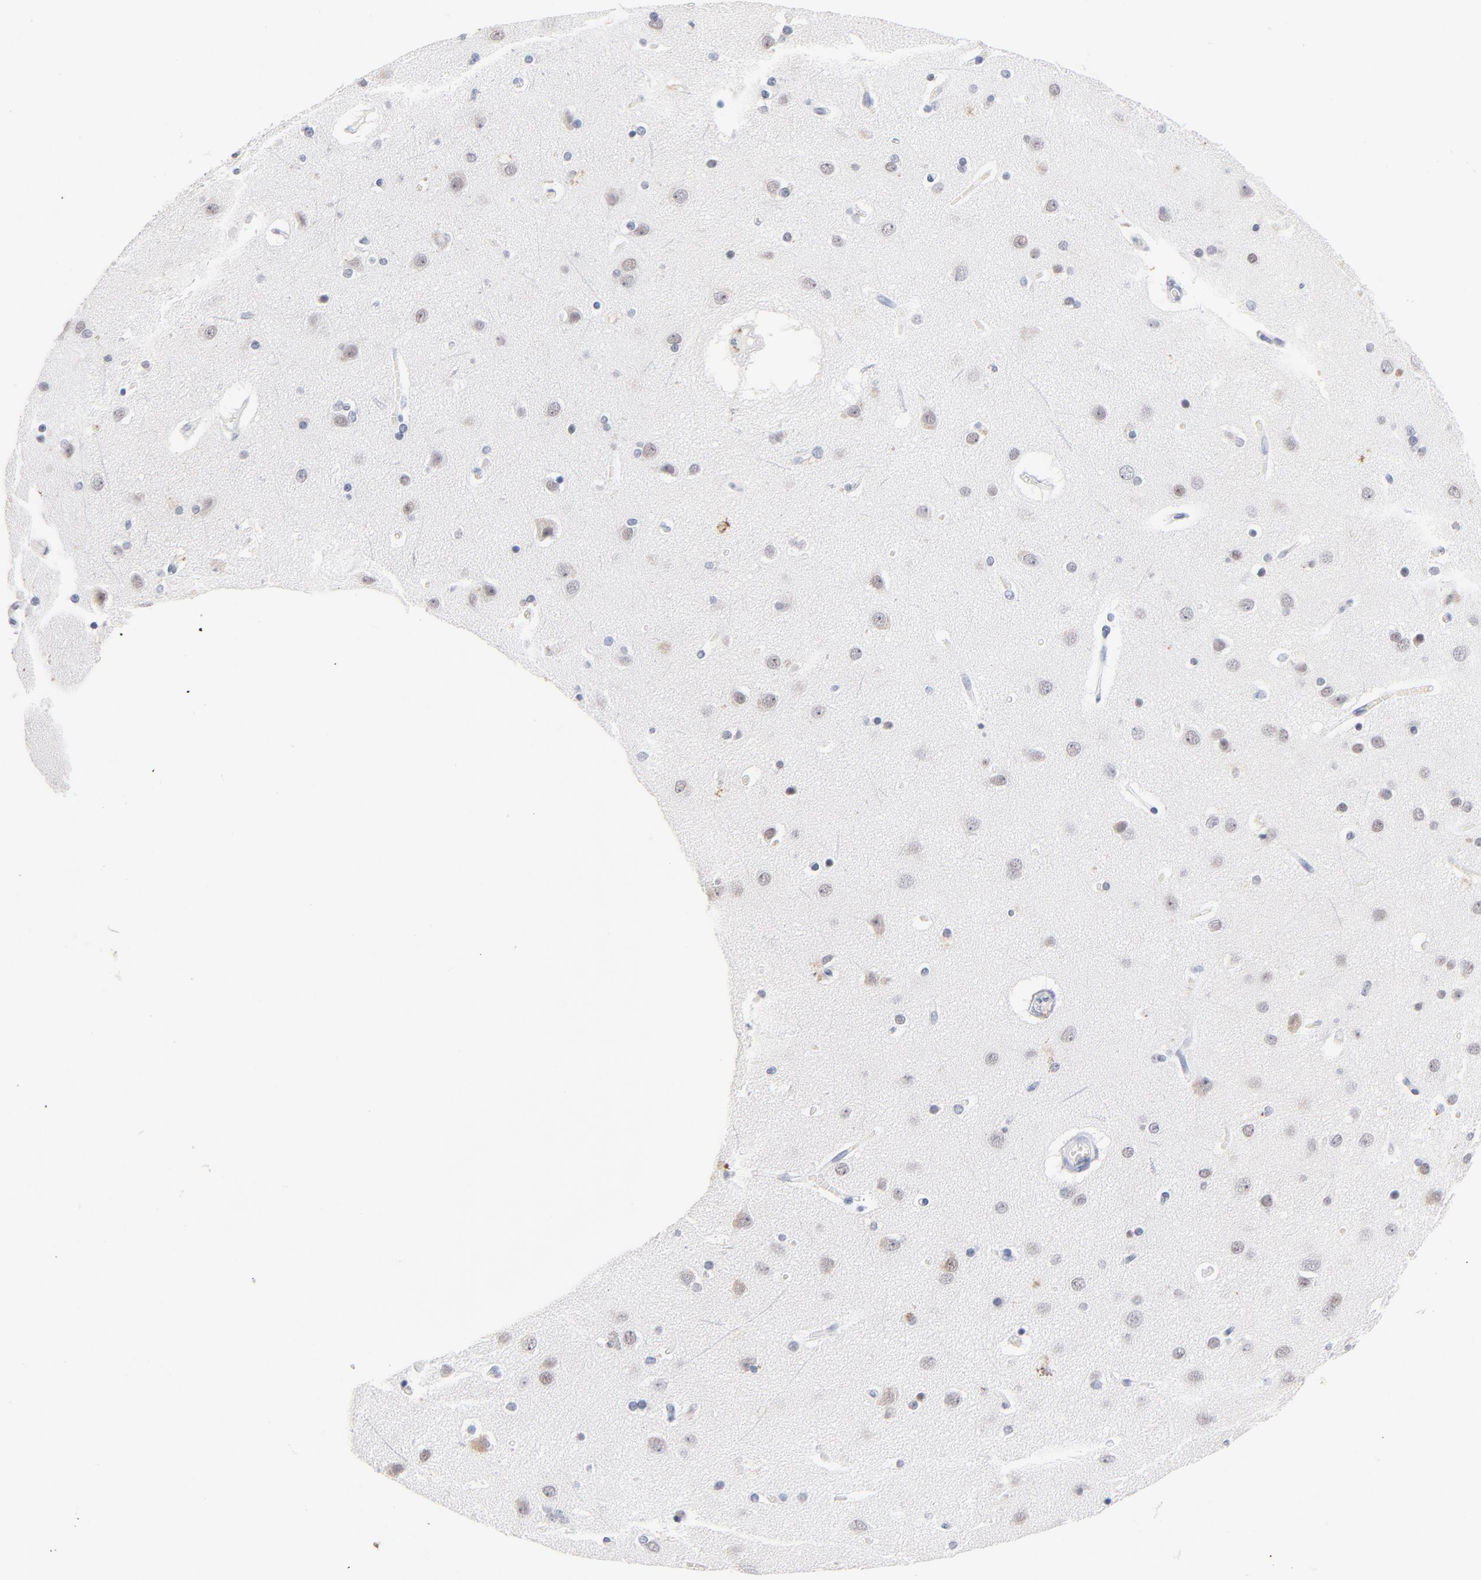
{"staining": {"intensity": "negative", "quantity": "none", "location": "none"}, "tissue": "cerebral cortex", "cell_type": "Endothelial cells", "image_type": "normal", "snomed": [{"axis": "morphology", "description": "Normal tissue, NOS"}, {"axis": "topography", "description": "Cerebral cortex"}], "caption": "High magnification brightfield microscopy of normal cerebral cortex stained with DAB (3,3'-diaminobenzidine) (brown) and counterstained with hematoxylin (blue): endothelial cells show no significant expression.", "gene": "ORC2", "patient": {"sex": "female", "age": 54}}